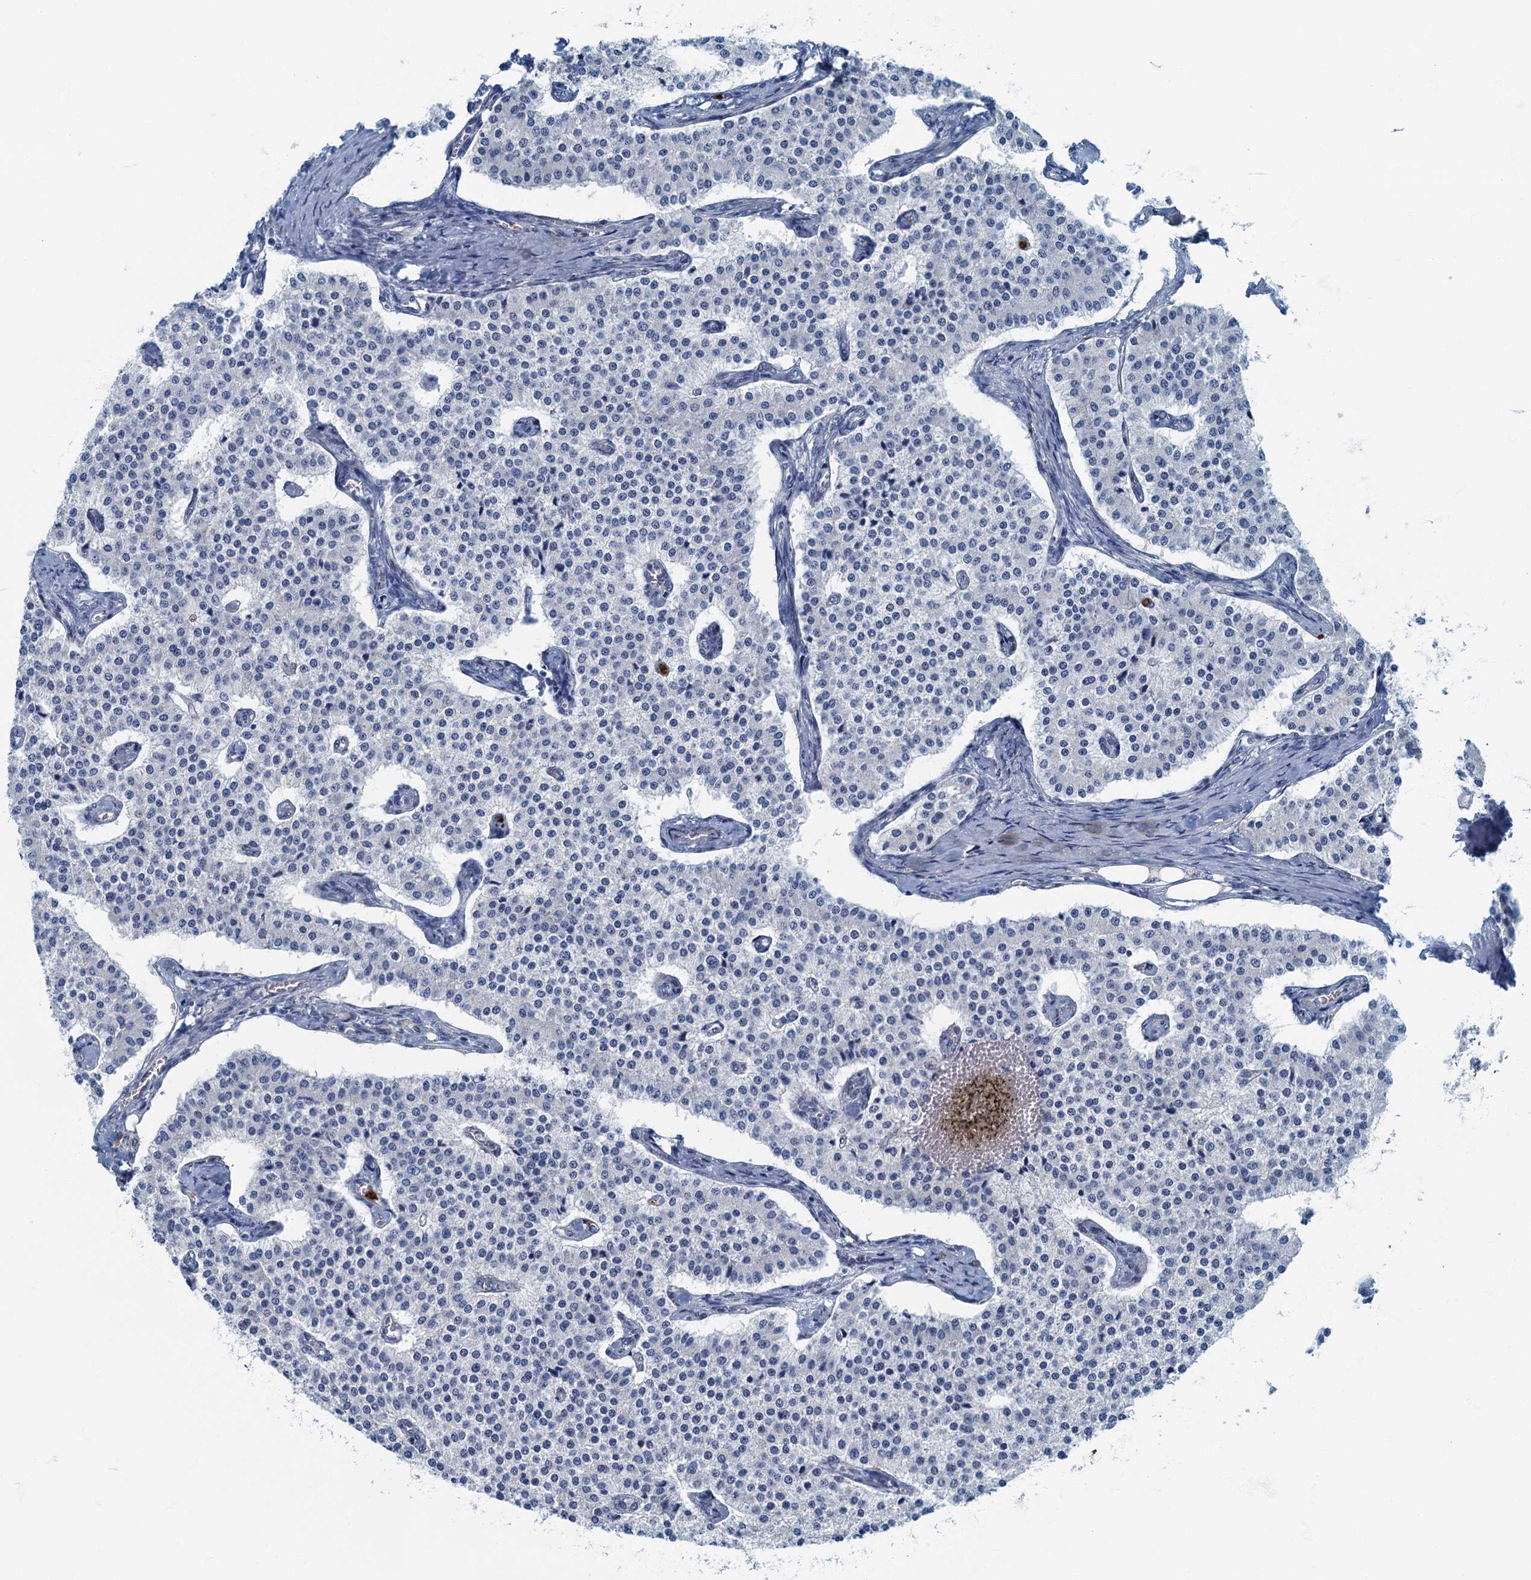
{"staining": {"intensity": "negative", "quantity": "none", "location": "none"}, "tissue": "carcinoid", "cell_type": "Tumor cells", "image_type": "cancer", "snomed": [{"axis": "morphology", "description": "Carcinoid, malignant, NOS"}, {"axis": "topography", "description": "Colon"}], "caption": "Immunohistochemistry of carcinoid reveals no expression in tumor cells. (Stains: DAB (3,3'-diaminobenzidine) IHC with hematoxylin counter stain, Microscopy: brightfield microscopy at high magnification).", "gene": "ANKDD1A", "patient": {"sex": "female", "age": 52}}